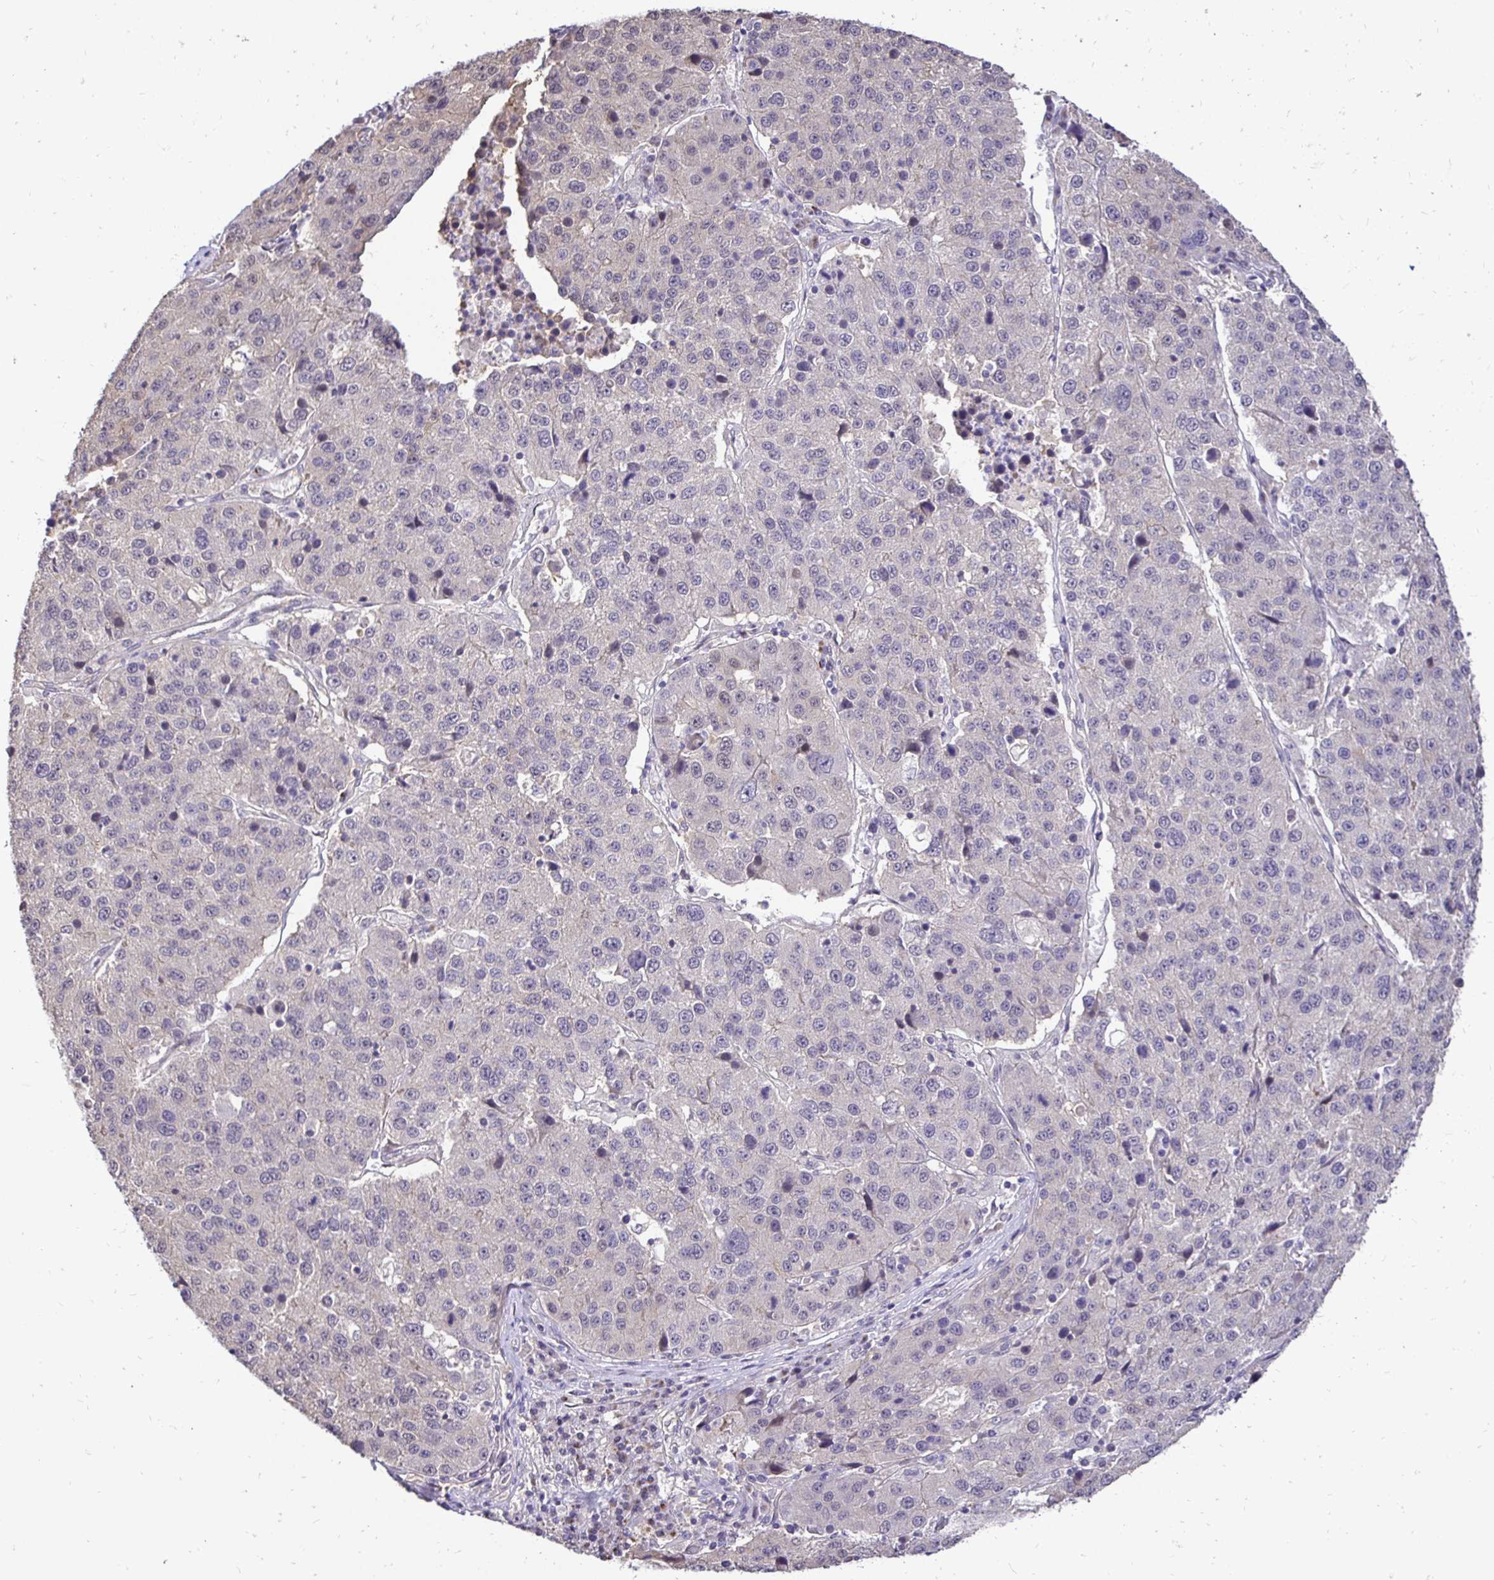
{"staining": {"intensity": "negative", "quantity": "none", "location": "none"}, "tissue": "stomach cancer", "cell_type": "Tumor cells", "image_type": "cancer", "snomed": [{"axis": "morphology", "description": "Adenocarcinoma, NOS"}, {"axis": "topography", "description": "Stomach"}], "caption": "Tumor cells are negative for brown protein staining in stomach cancer (adenocarcinoma).", "gene": "SLC9A1", "patient": {"sex": "male", "age": 71}}